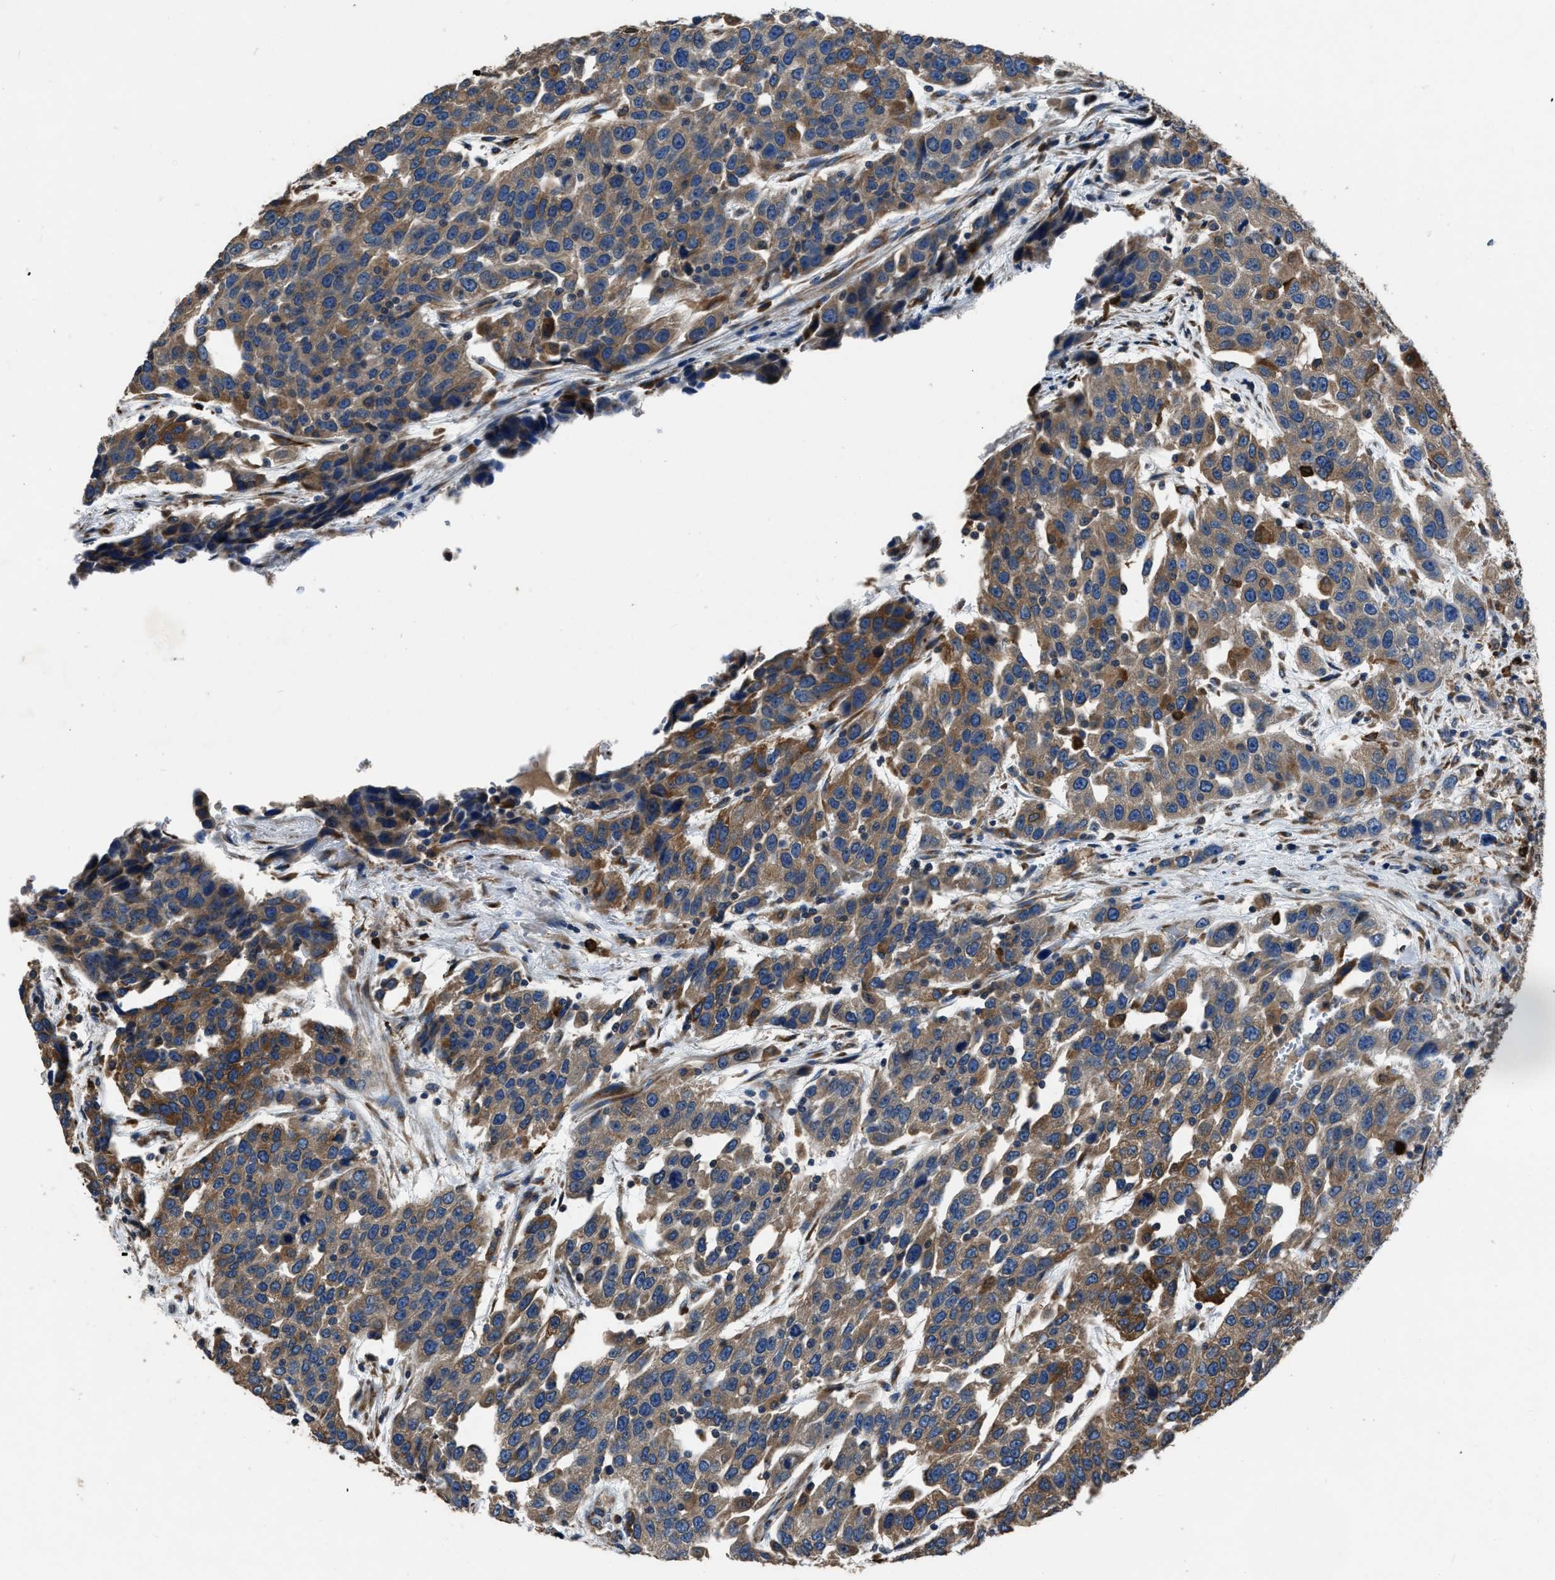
{"staining": {"intensity": "moderate", "quantity": ">75%", "location": "cytoplasmic/membranous"}, "tissue": "urothelial cancer", "cell_type": "Tumor cells", "image_type": "cancer", "snomed": [{"axis": "morphology", "description": "Urothelial carcinoma, High grade"}, {"axis": "topography", "description": "Urinary bladder"}], "caption": "Immunohistochemistry staining of urothelial carcinoma (high-grade), which shows medium levels of moderate cytoplasmic/membranous staining in about >75% of tumor cells indicating moderate cytoplasmic/membranous protein expression. The staining was performed using DAB (brown) for protein detection and nuclei were counterstained in hematoxylin (blue).", "gene": "ANGPT1", "patient": {"sex": "female", "age": 80}}